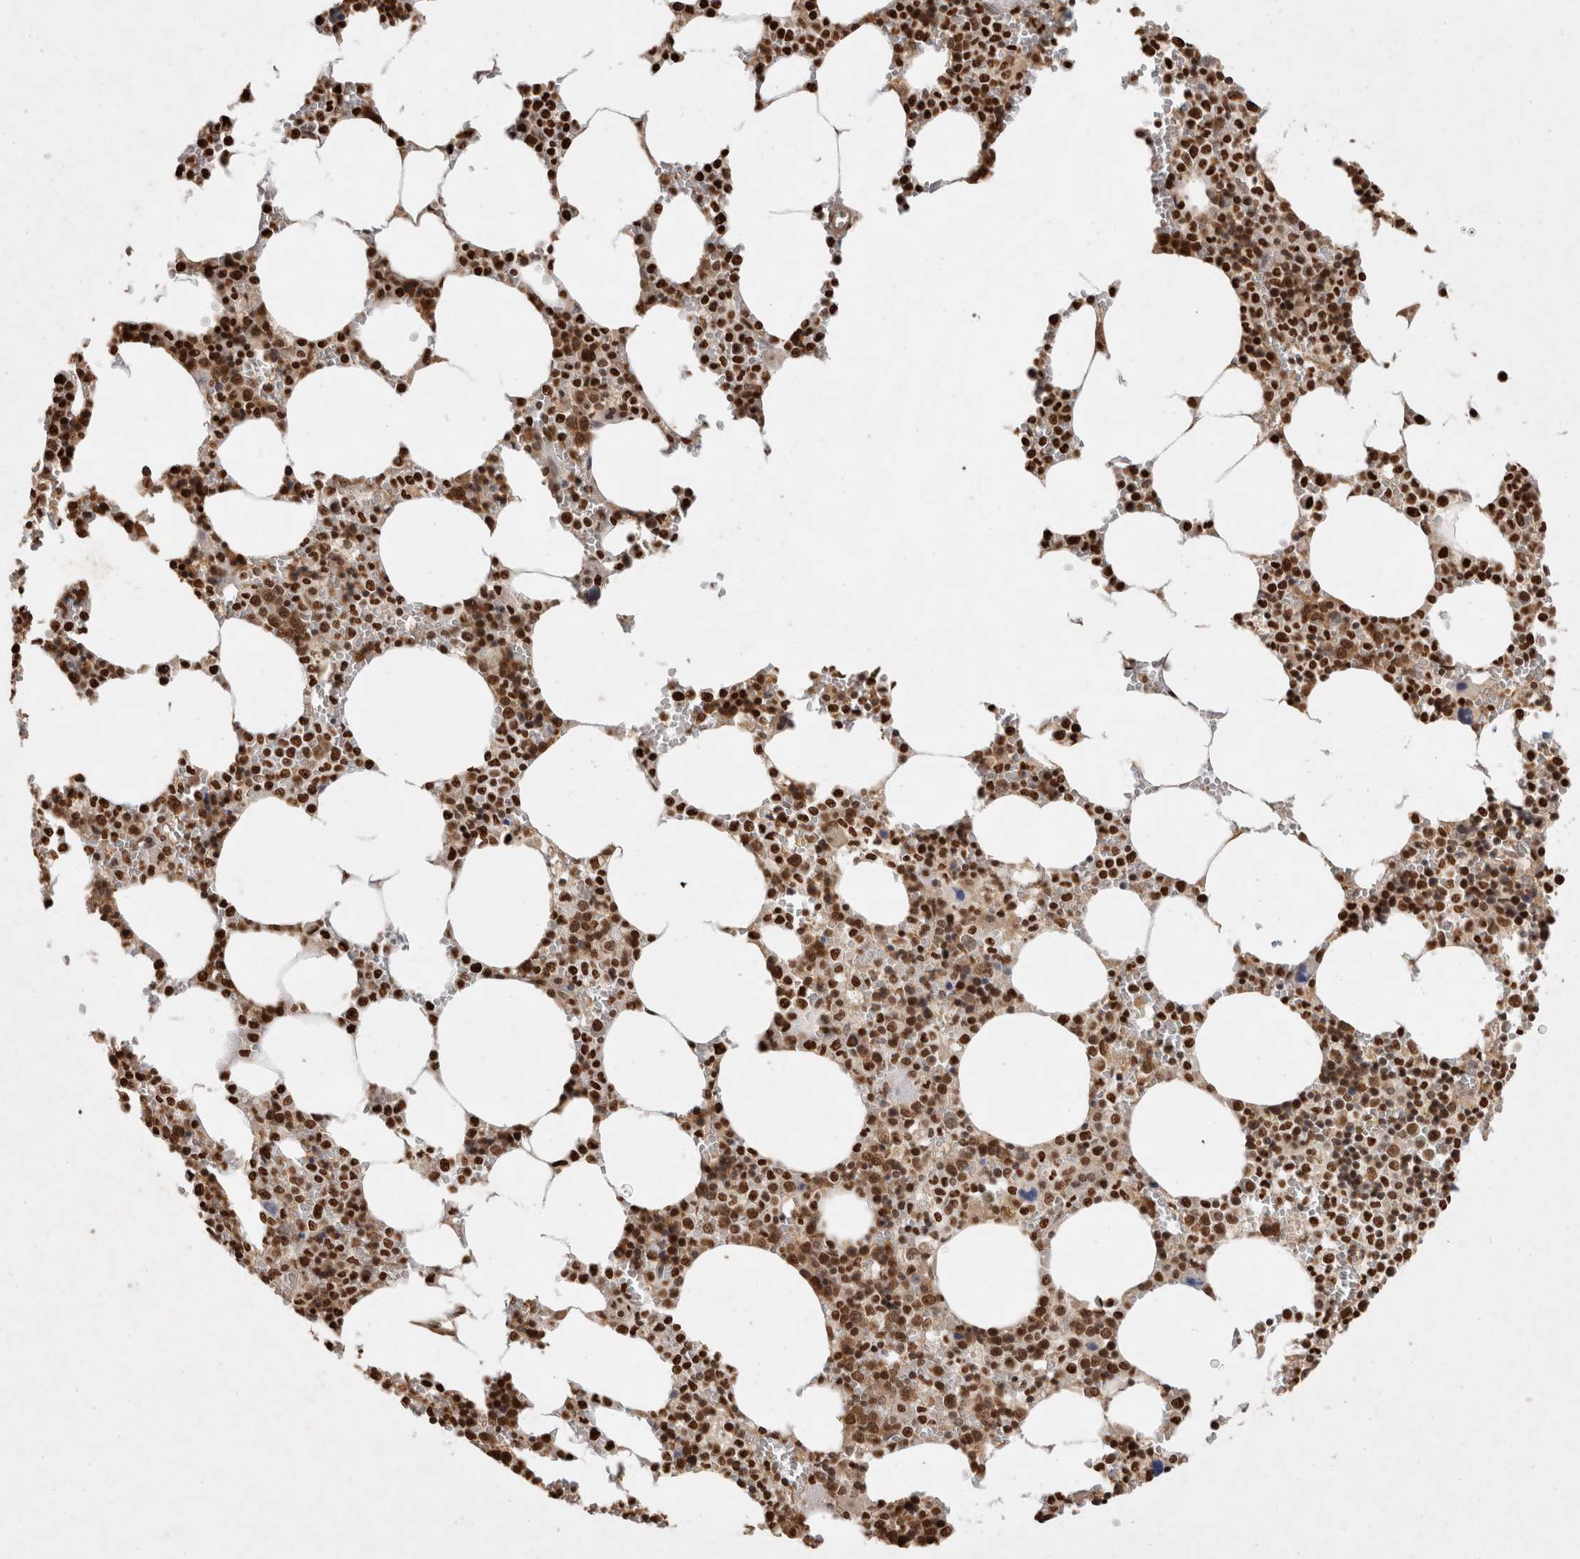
{"staining": {"intensity": "strong", "quantity": ">75%", "location": "nuclear"}, "tissue": "bone marrow", "cell_type": "Hematopoietic cells", "image_type": "normal", "snomed": [{"axis": "morphology", "description": "Normal tissue, NOS"}, {"axis": "topography", "description": "Bone marrow"}], "caption": "IHC (DAB) staining of benign human bone marrow displays strong nuclear protein staining in about >75% of hematopoietic cells.", "gene": "HDGF", "patient": {"sex": "male", "age": 70}}